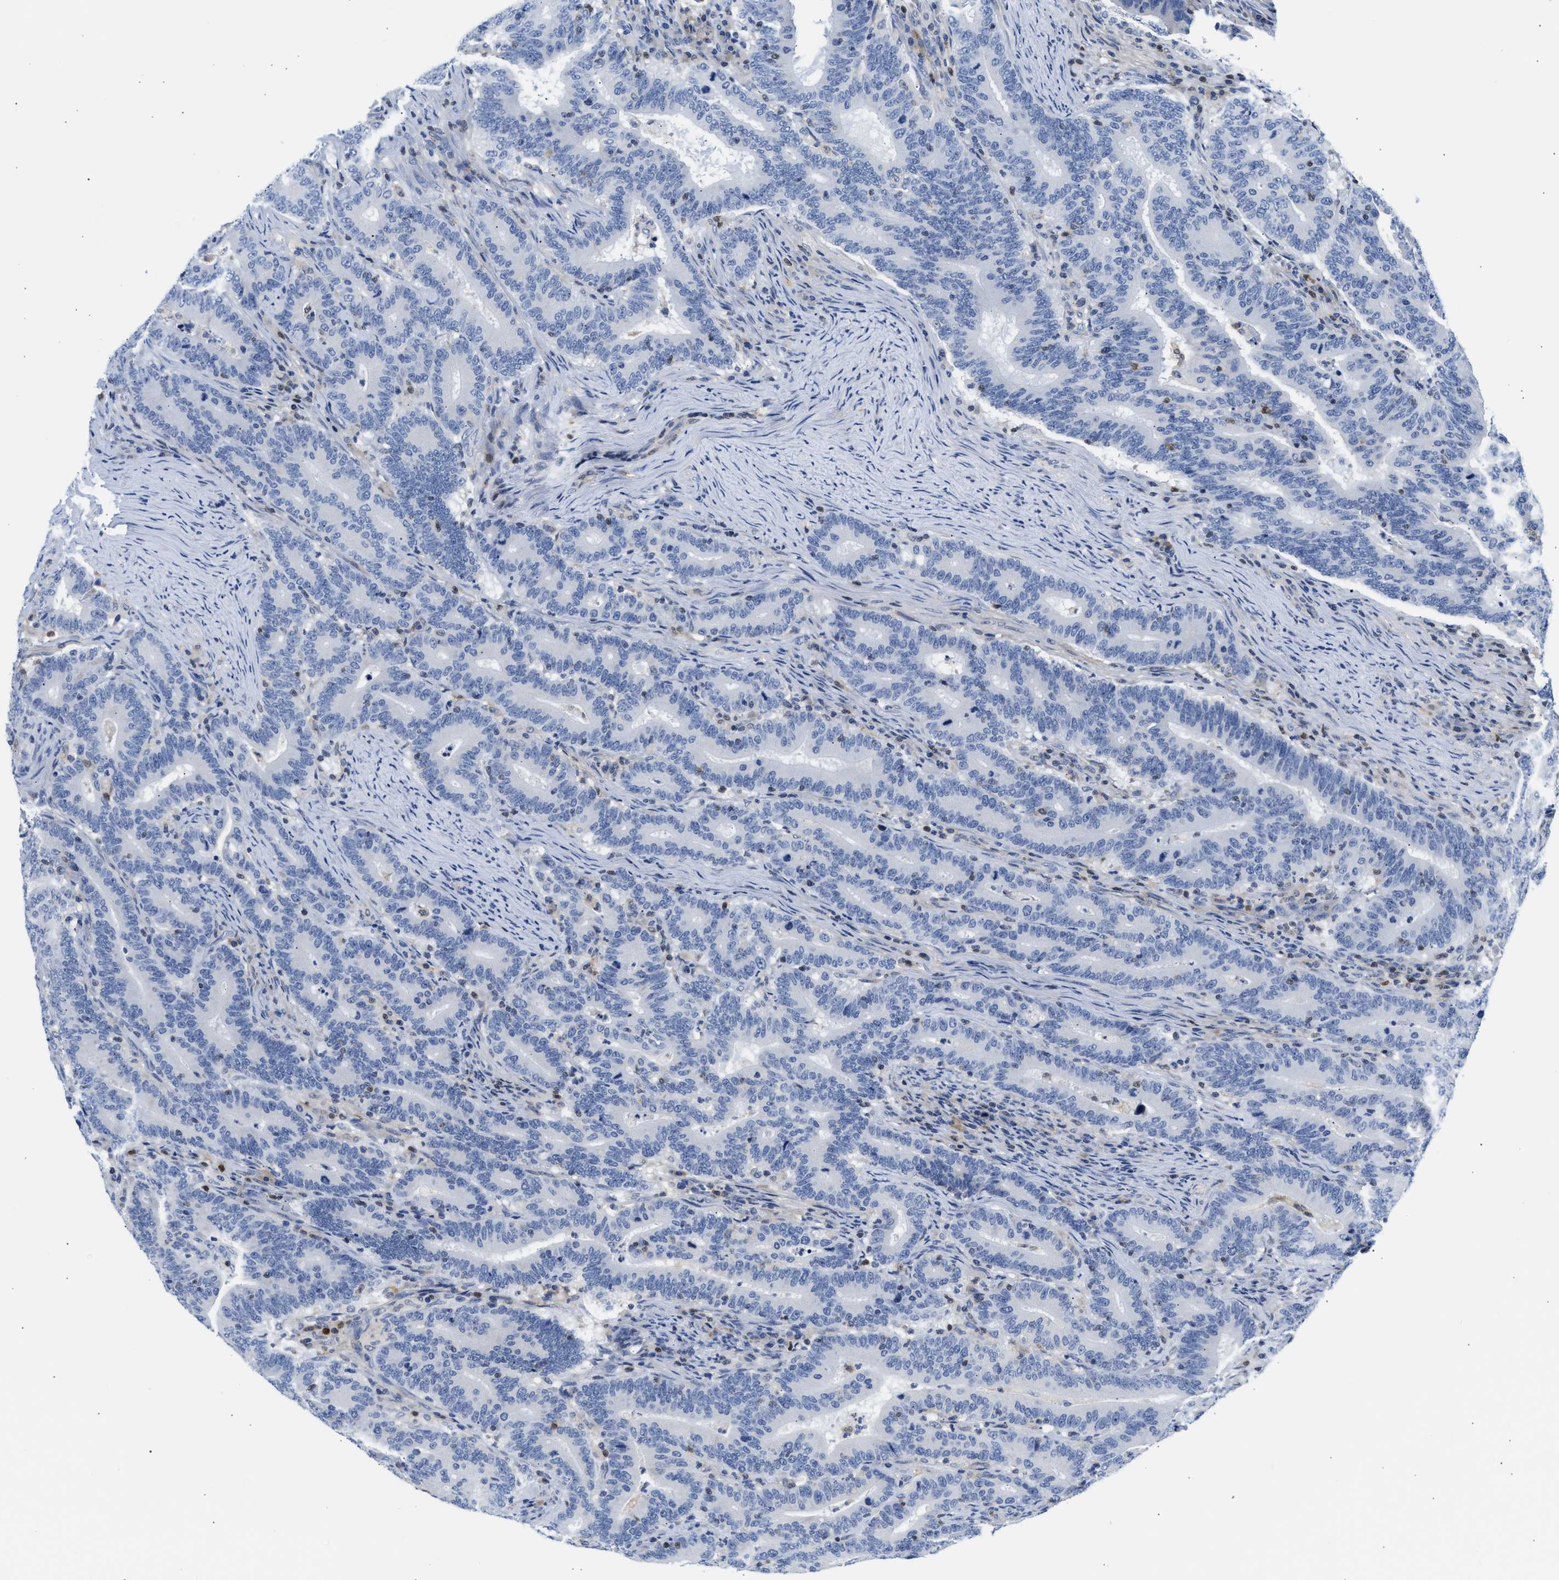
{"staining": {"intensity": "negative", "quantity": "none", "location": "none"}, "tissue": "colorectal cancer", "cell_type": "Tumor cells", "image_type": "cancer", "snomed": [{"axis": "morphology", "description": "Adenocarcinoma, NOS"}, {"axis": "topography", "description": "Colon"}], "caption": "IHC of human adenocarcinoma (colorectal) exhibits no staining in tumor cells. The staining was performed using DAB to visualize the protein expression in brown, while the nuclei were stained in blue with hematoxylin (Magnification: 20x).", "gene": "SLIT2", "patient": {"sex": "female", "age": 66}}